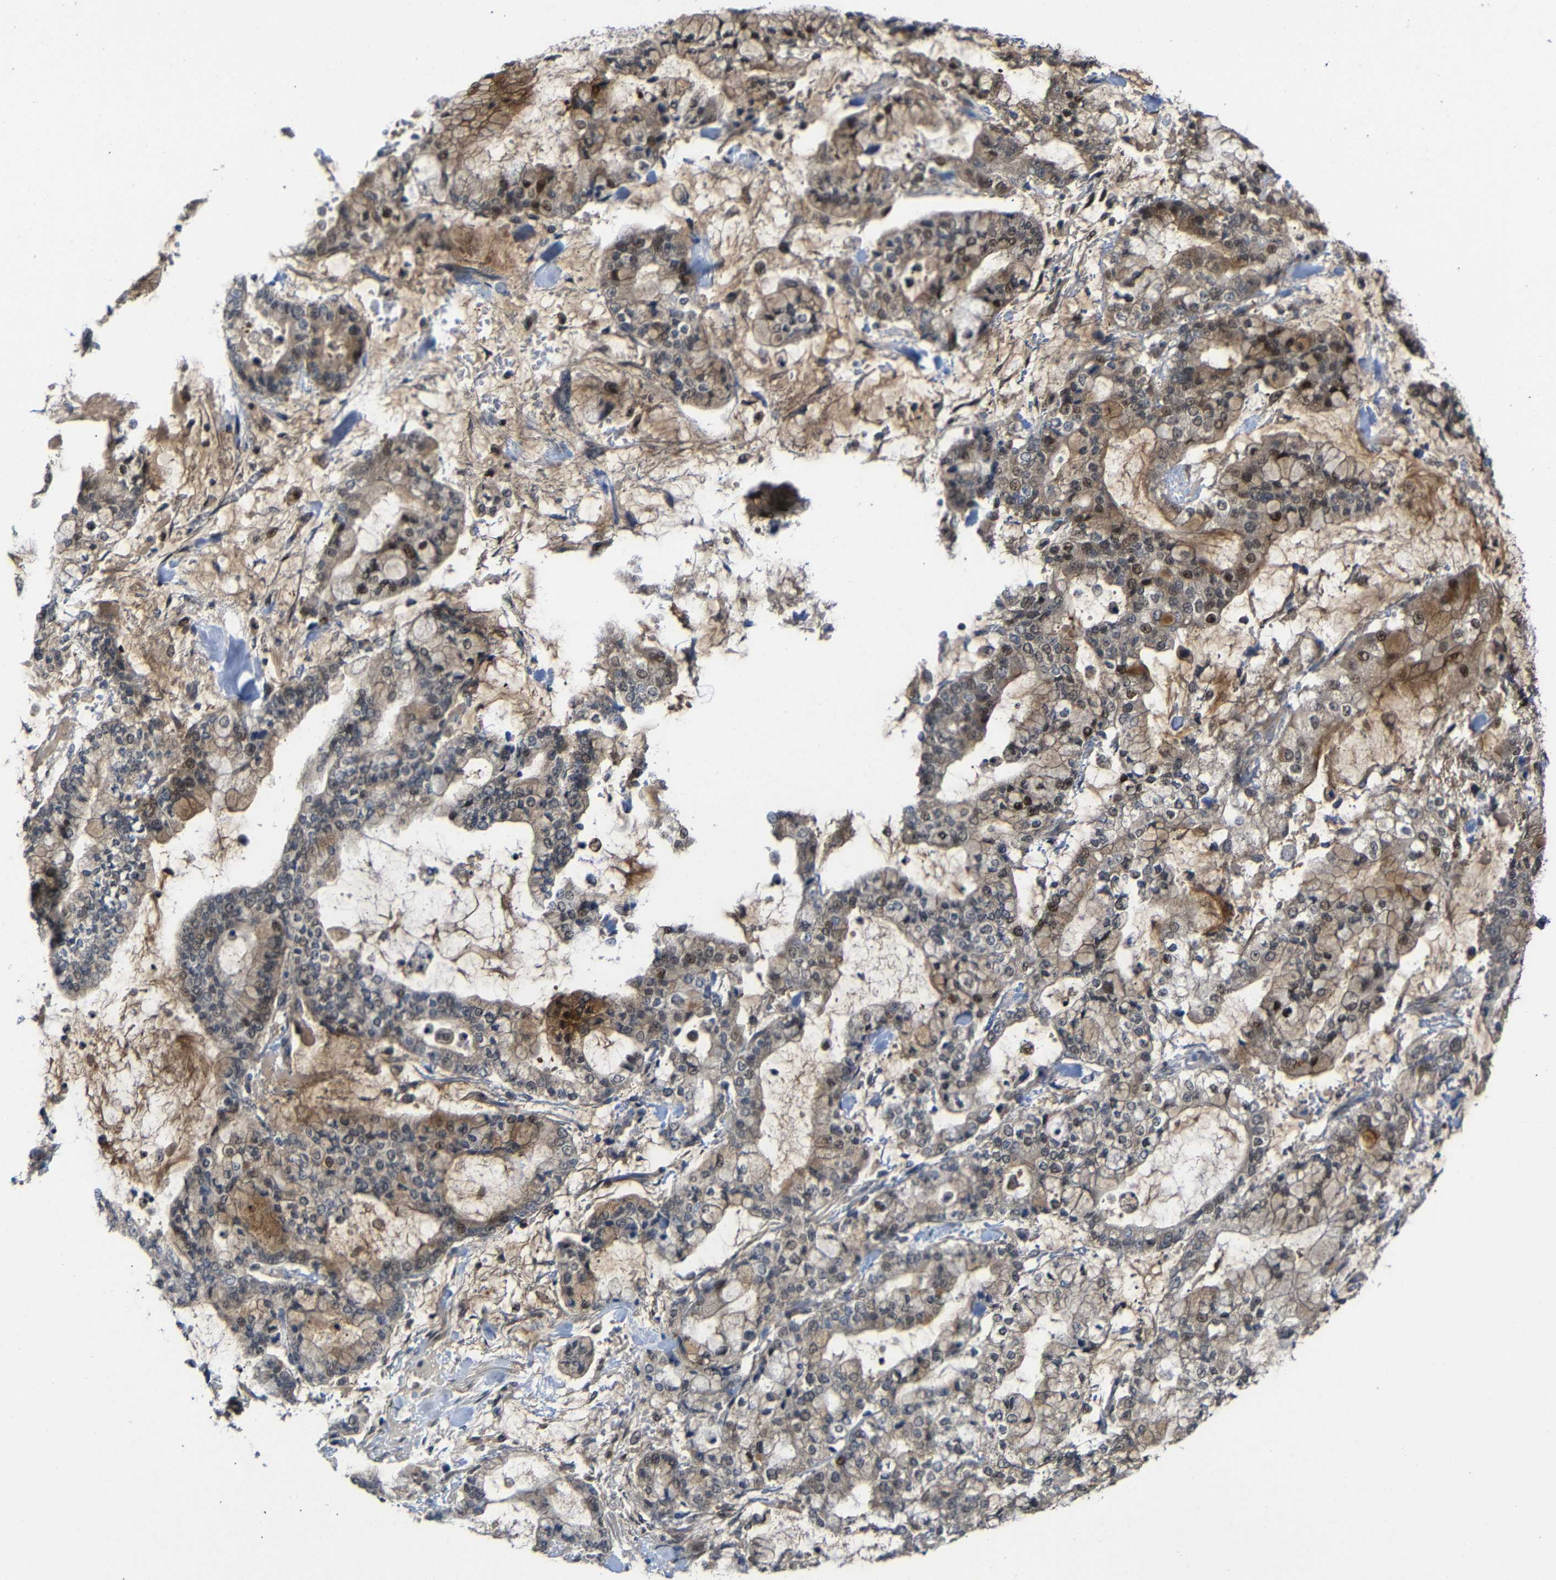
{"staining": {"intensity": "moderate", "quantity": "25%-75%", "location": "cytoplasmic/membranous,nuclear"}, "tissue": "stomach cancer", "cell_type": "Tumor cells", "image_type": "cancer", "snomed": [{"axis": "morphology", "description": "Normal tissue, NOS"}, {"axis": "morphology", "description": "Adenocarcinoma, NOS"}, {"axis": "topography", "description": "Stomach, upper"}, {"axis": "topography", "description": "Stomach"}], "caption": "A medium amount of moderate cytoplasmic/membranous and nuclear positivity is present in approximately 25%-75% of tumor cells in stomach adenocarcinoma tissue.", "gene": "ATG12", "patient": {"sex": "male", "age": 76}}